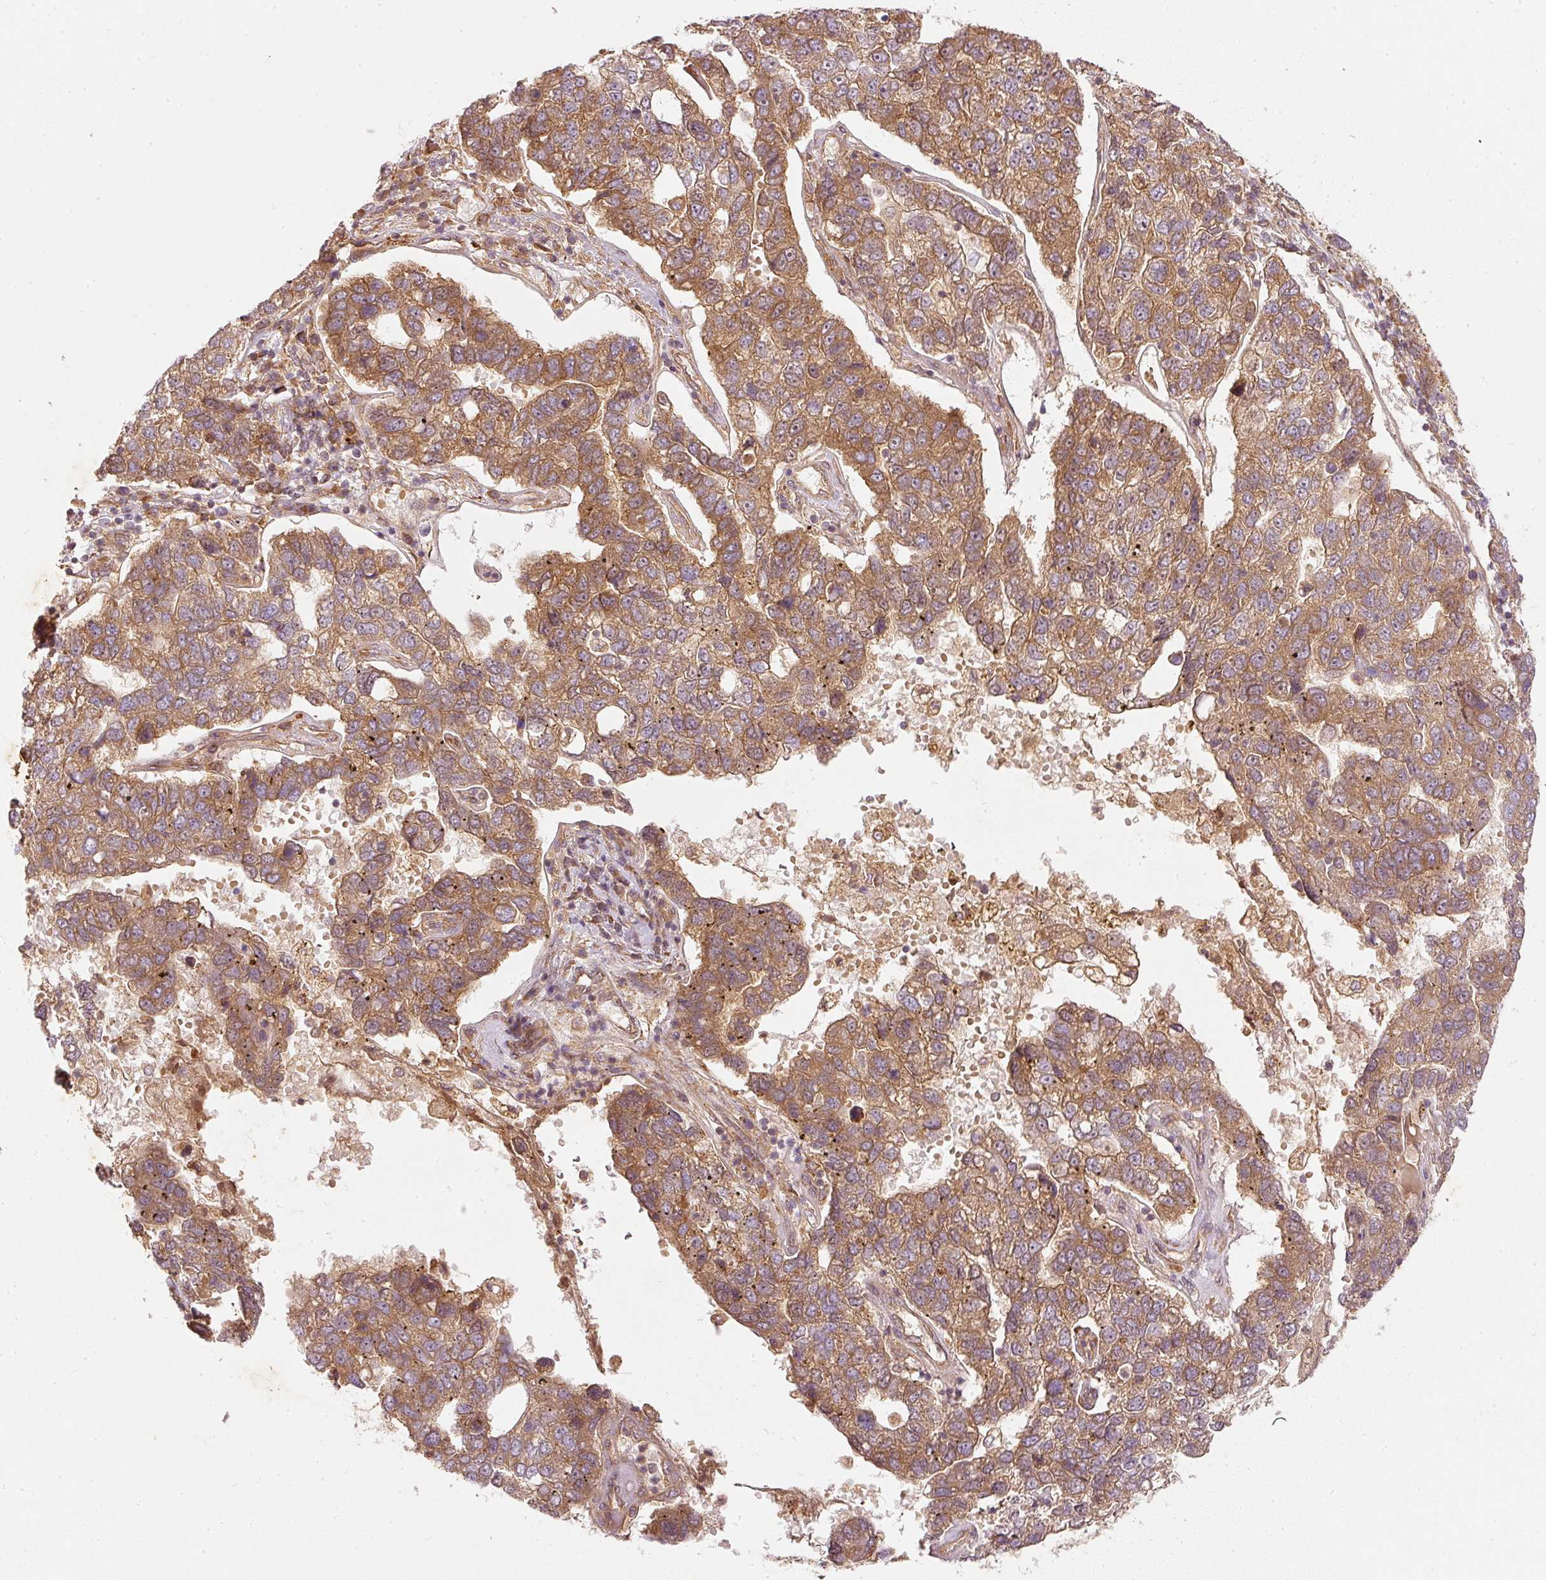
{"staining": {"intensity": "moderate", "quantity": ">75%", "location": "cytoplasmic/membranous"}, "tissue": "pancreatic cancer", "cell_type": "Tumor cells", "image_type": "cancer", "snomed": [{"axis": "morphology", "description": "Adenocarcinoma, NOS"}, {"axis": "topography", "description": "Pancreas"}], "caption": "Pancreatic adenocarcinoma tissue reveals moderate cytoplasmic/membranous expression in about >75% of tumor cells", "gene": "ZNF580", "patient": {"sex": "female", "age": 61}}